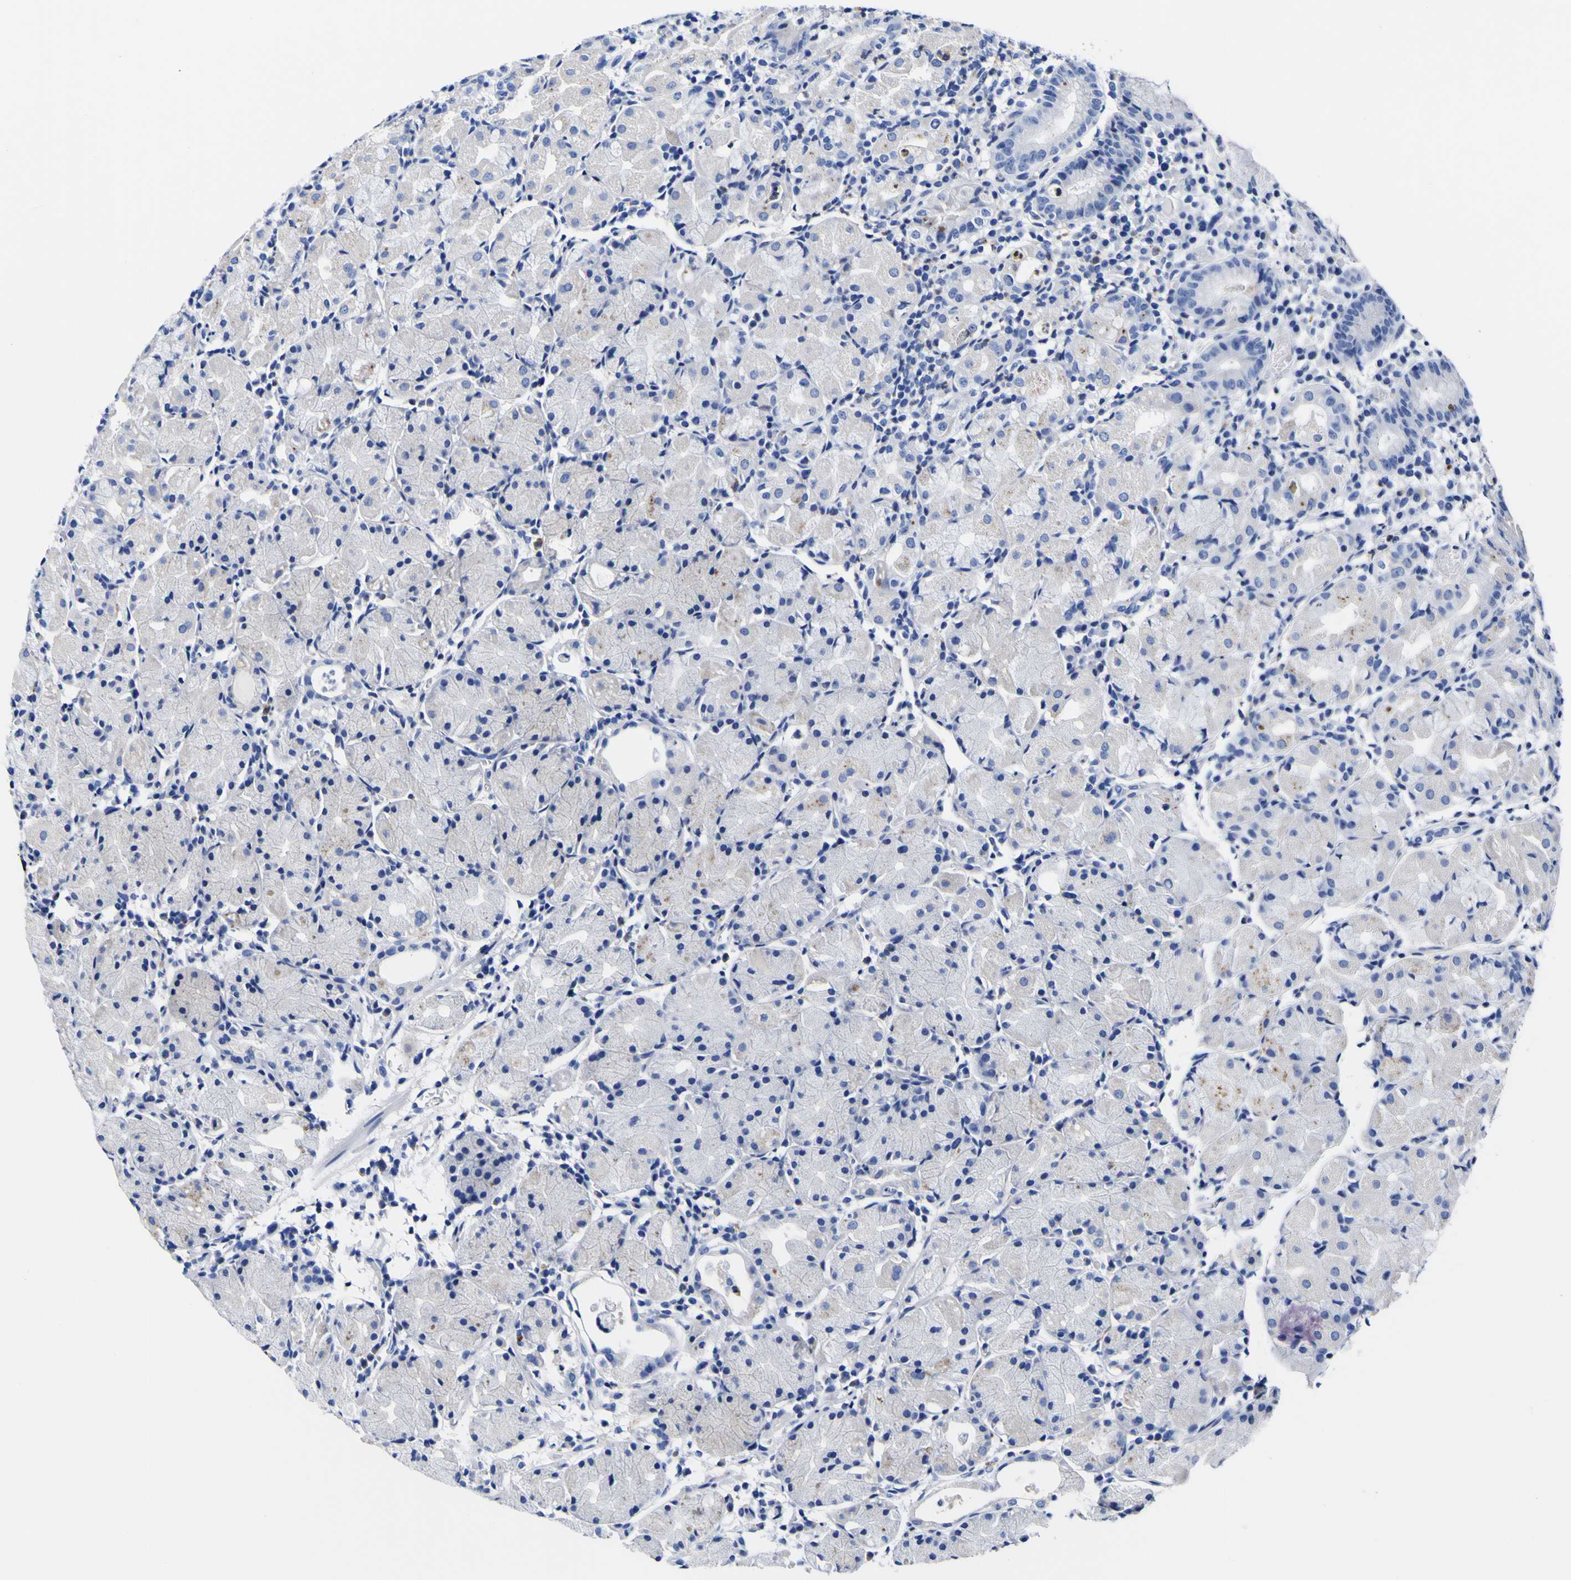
{"staining": {"intensity": "negative", "quantity": "none", "location": "none"}, "tissue": "stomach", "cell_type": "Glandular cells", "image_type": "normal", "snomed": [{"axis": "morphology", "description": "Normal tissue, NOS"}, {"axis": "topography", "description": "Stomach"}, {"axis": "topography", "description": "Stomach, lower"}], "caption": "Histopathology image shows no significant protein staining in glandular cells of unremarkable stomach. (IHC, brightfield microscopy, high magnification).", "gene": "HLA", "patient": {"sex": "female", "age": 75}}